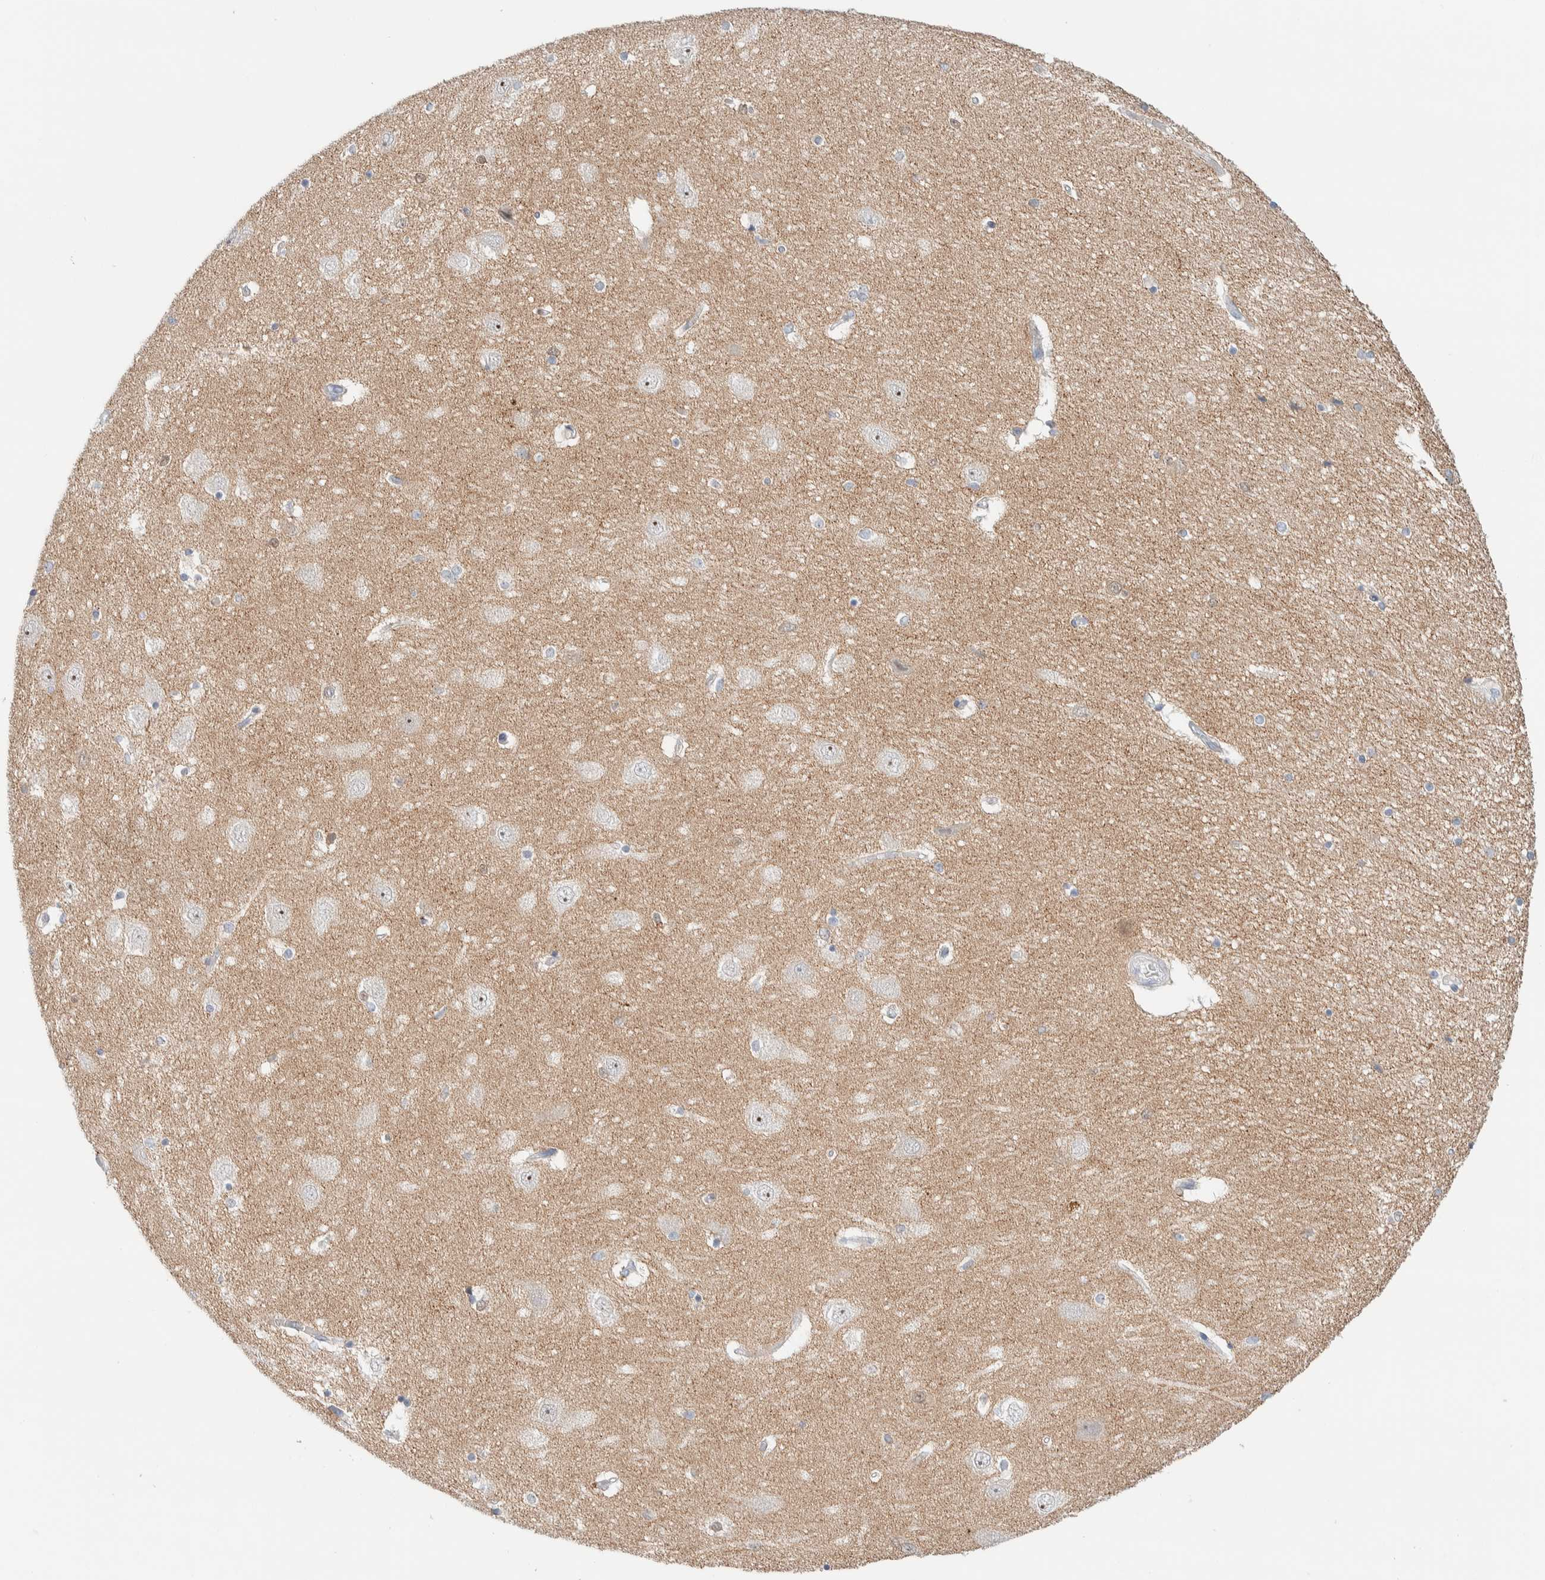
{"staining": {"intensity": "negative", "quantity": "none", "location": "none"}, "tissue": "hippocampus", "cell_type": "Glial cells", "image_type": "normal", "snomed": [{"axis": "morphology", "description": "Normal tissue, NOS"}, {"axis": "topography", "description": "Hippocampus"}], "caption": "Histopathology image shows no protein positivity in glial cells of unremarkable hippocampus.", "gene": "ATCAY", "patient": {"sex": "female", "age": 54}}